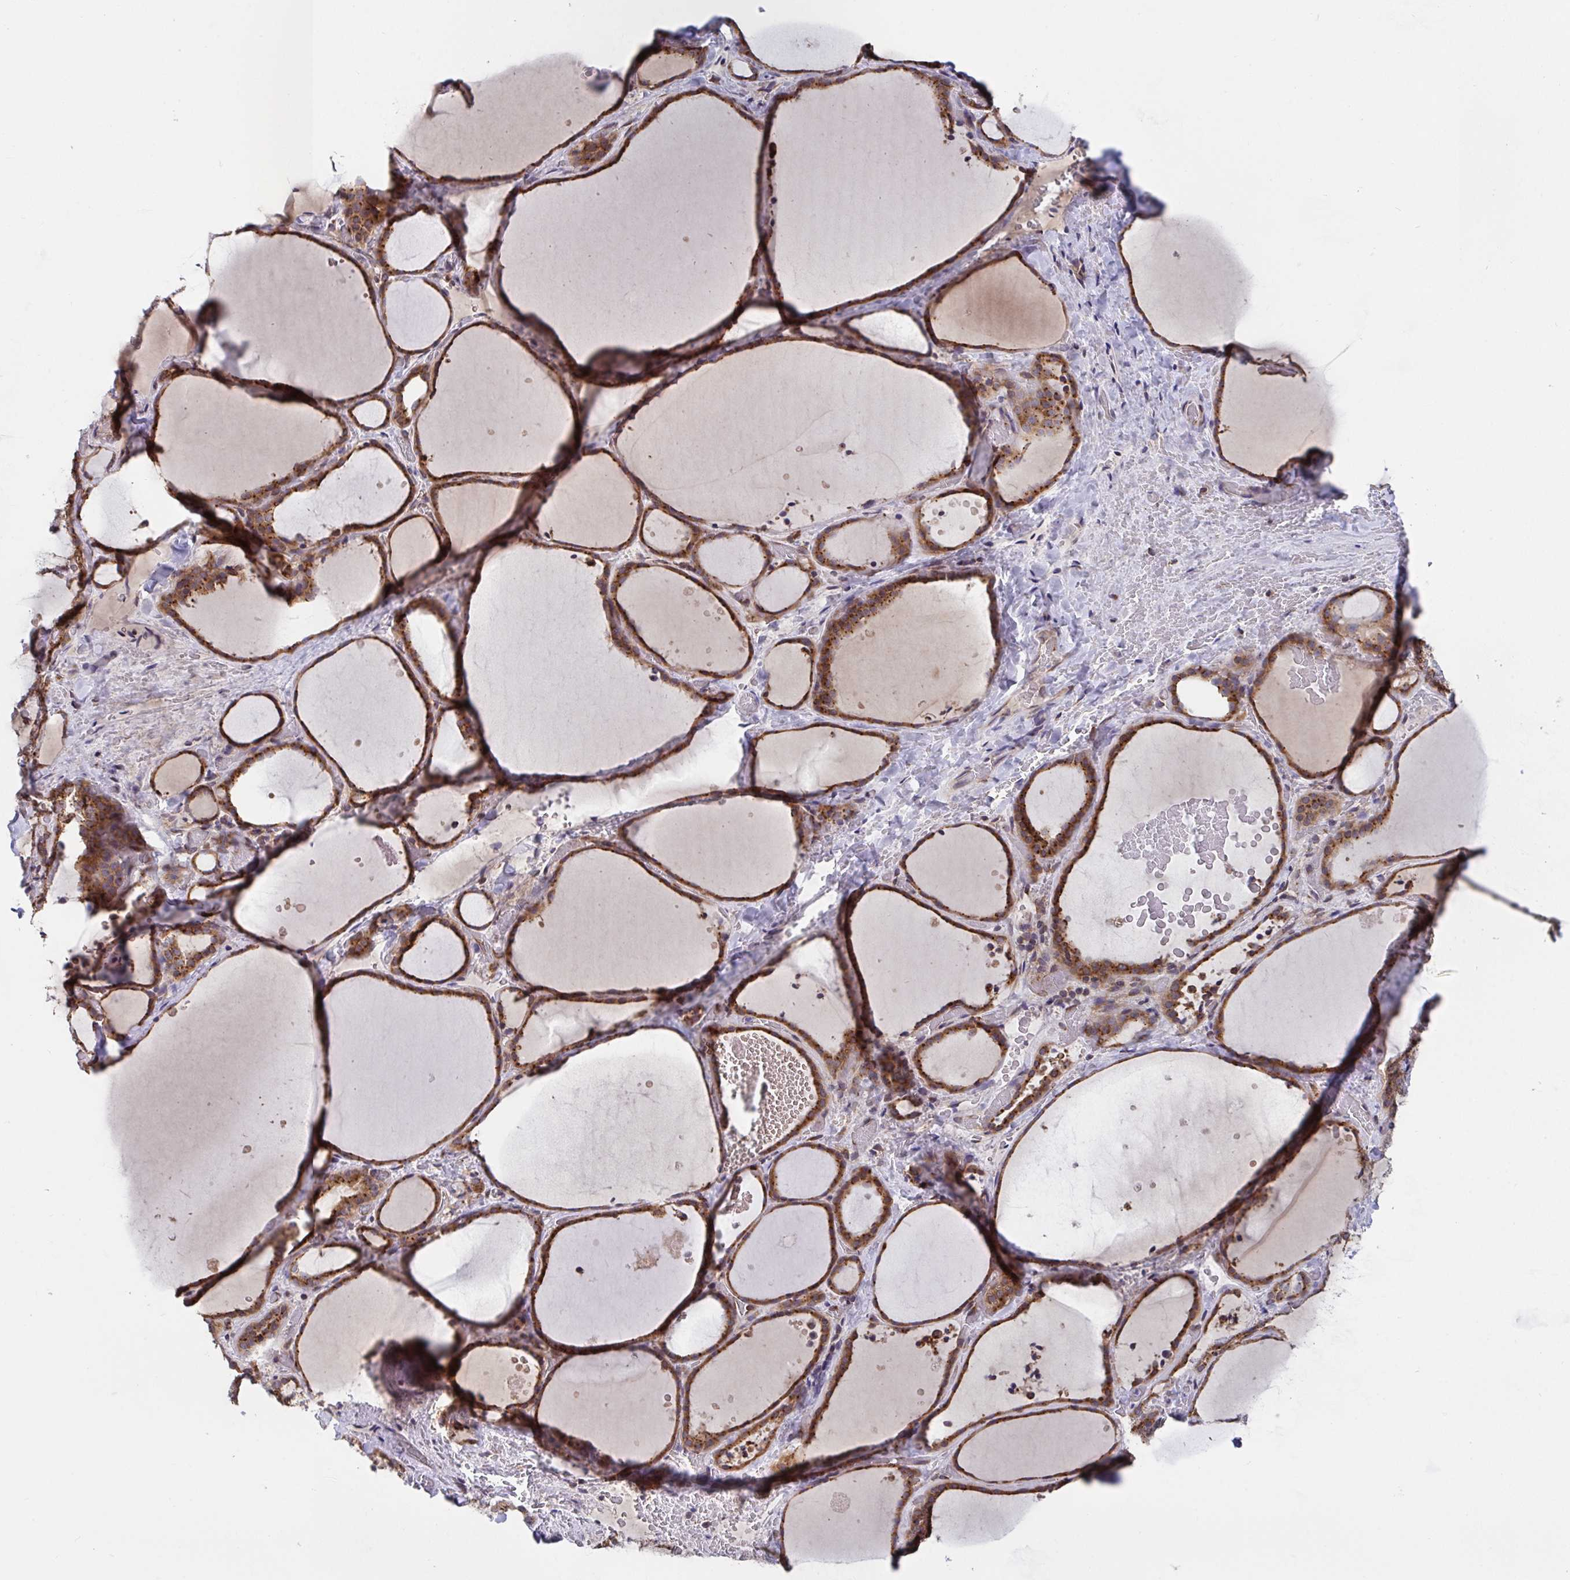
{"staining": {"intensity": "strong", "quantity": ">75%", "location": "cytoplasmic/membranous"}, "tissue": "thyroid gland", "cell_type": "Glandular cells", "image_type": "normal", "snomed": [{"axis": "morphology", "description": "Normal tissue, NOS"}, {"axis": "topography", "description": "Thyroid gland"}], "caption": "High-power microscopy captured an immunohistochemistry (IHC) micrograph of benign thyroid gland, revealing strong cytoplasmic/membranous positivity in about >75% of glandular cells.", "gene": "ATP5MJ", "patient": {"sex": "female", "age": 36}}